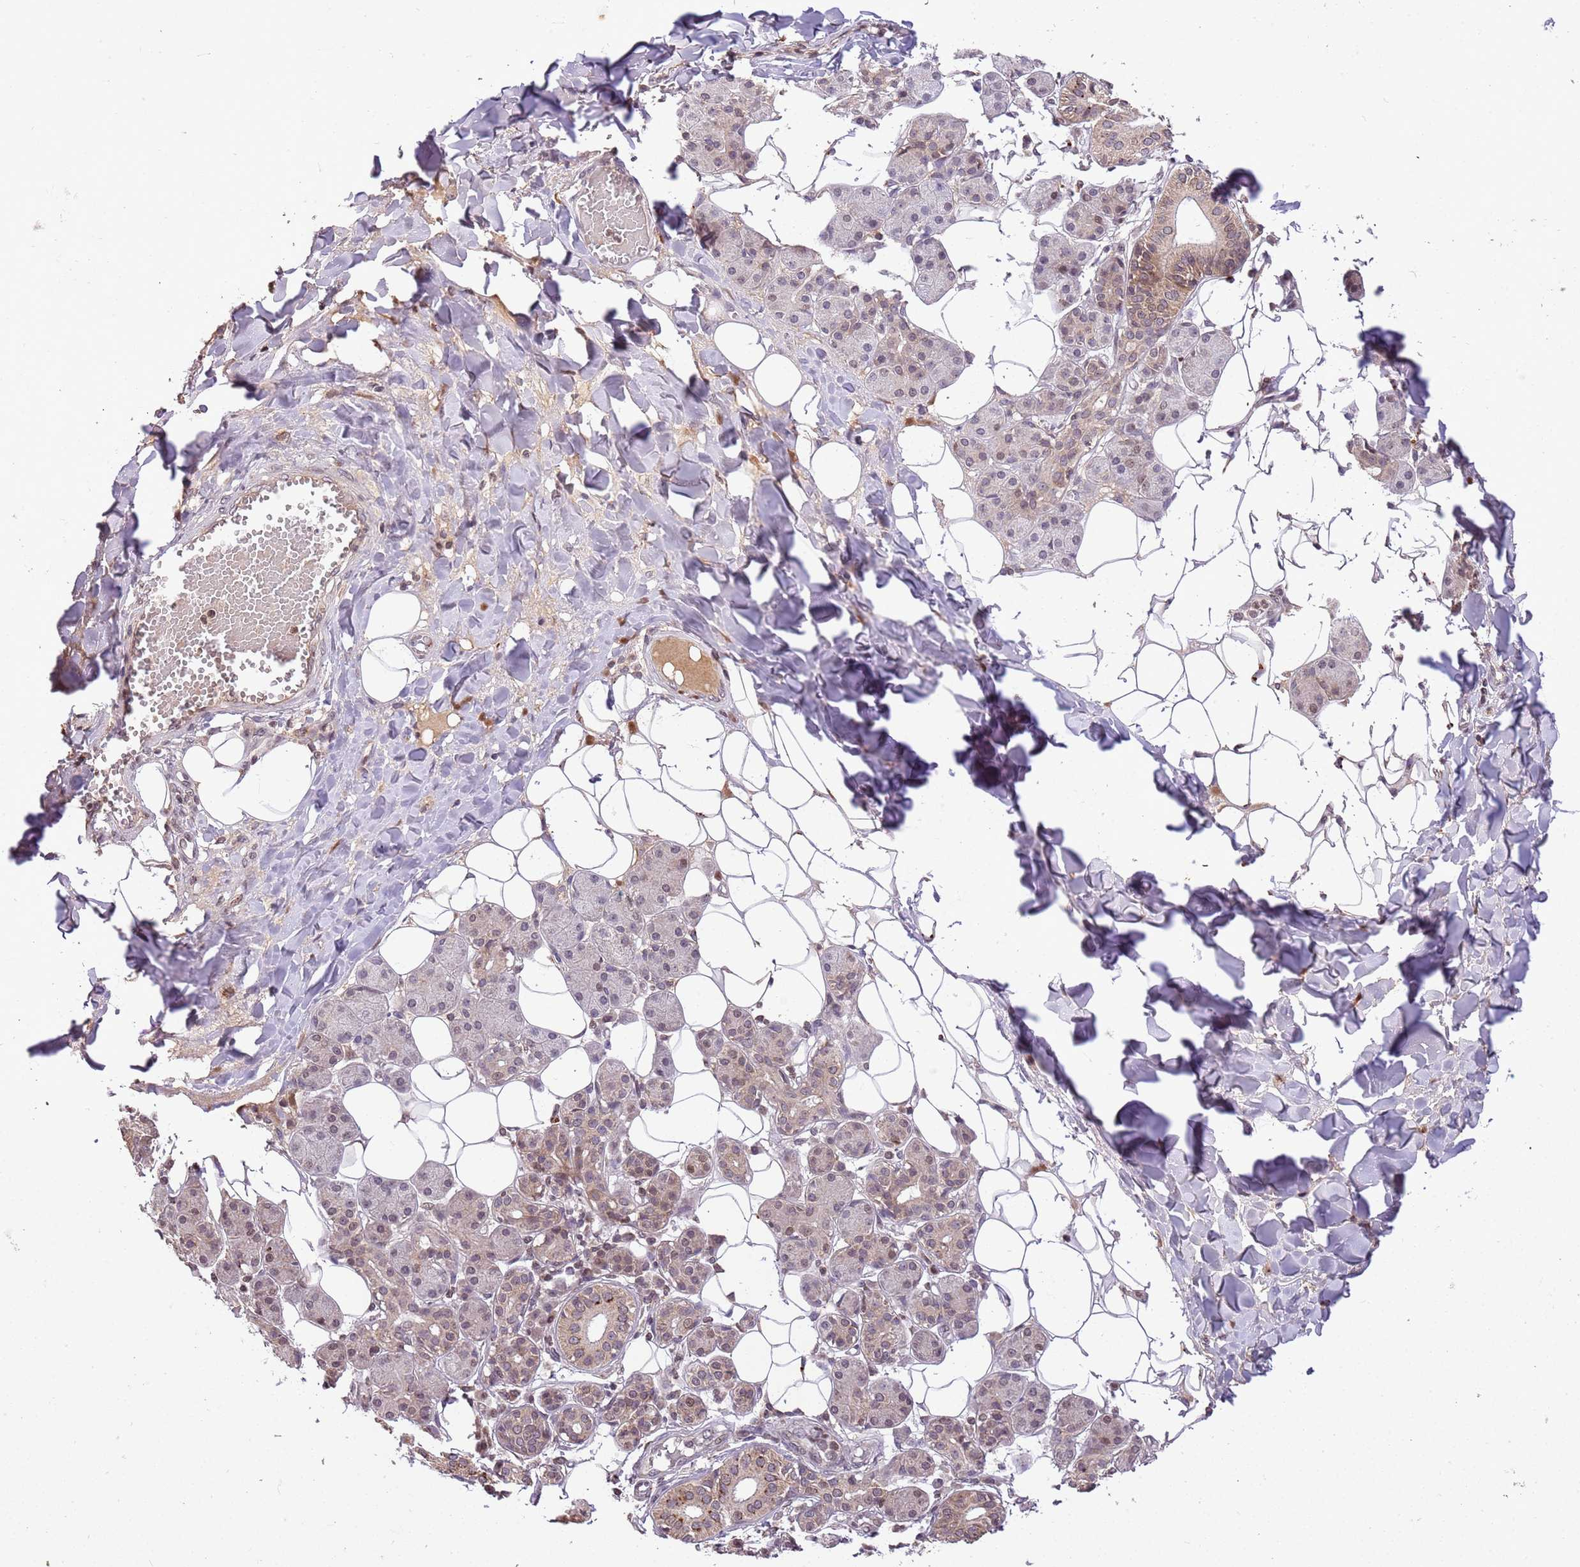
{"staining": {"intensity": "strong", "quantity": "<25%", "location": "cytoplasmic/membranous,nuclear"}, "tissue": "salivary gland", "cell_type": "Glandular cells", "image_type": "normal", "snomed": [{"axis": "morphology", "description": "Normal tissue, NOS"}, {"axis": "topography", "description": "Salivary gland"}], "caption": "IHC micrograph of unremarkable human salivary gland stained for a protein (brown), which shows medium levels of strong cytoplasmic/membranous,nuclear positivity in about <25% of glandular cells.", "gene": "SAMSN1", "patient": {"sex": "female", "age": 33}}